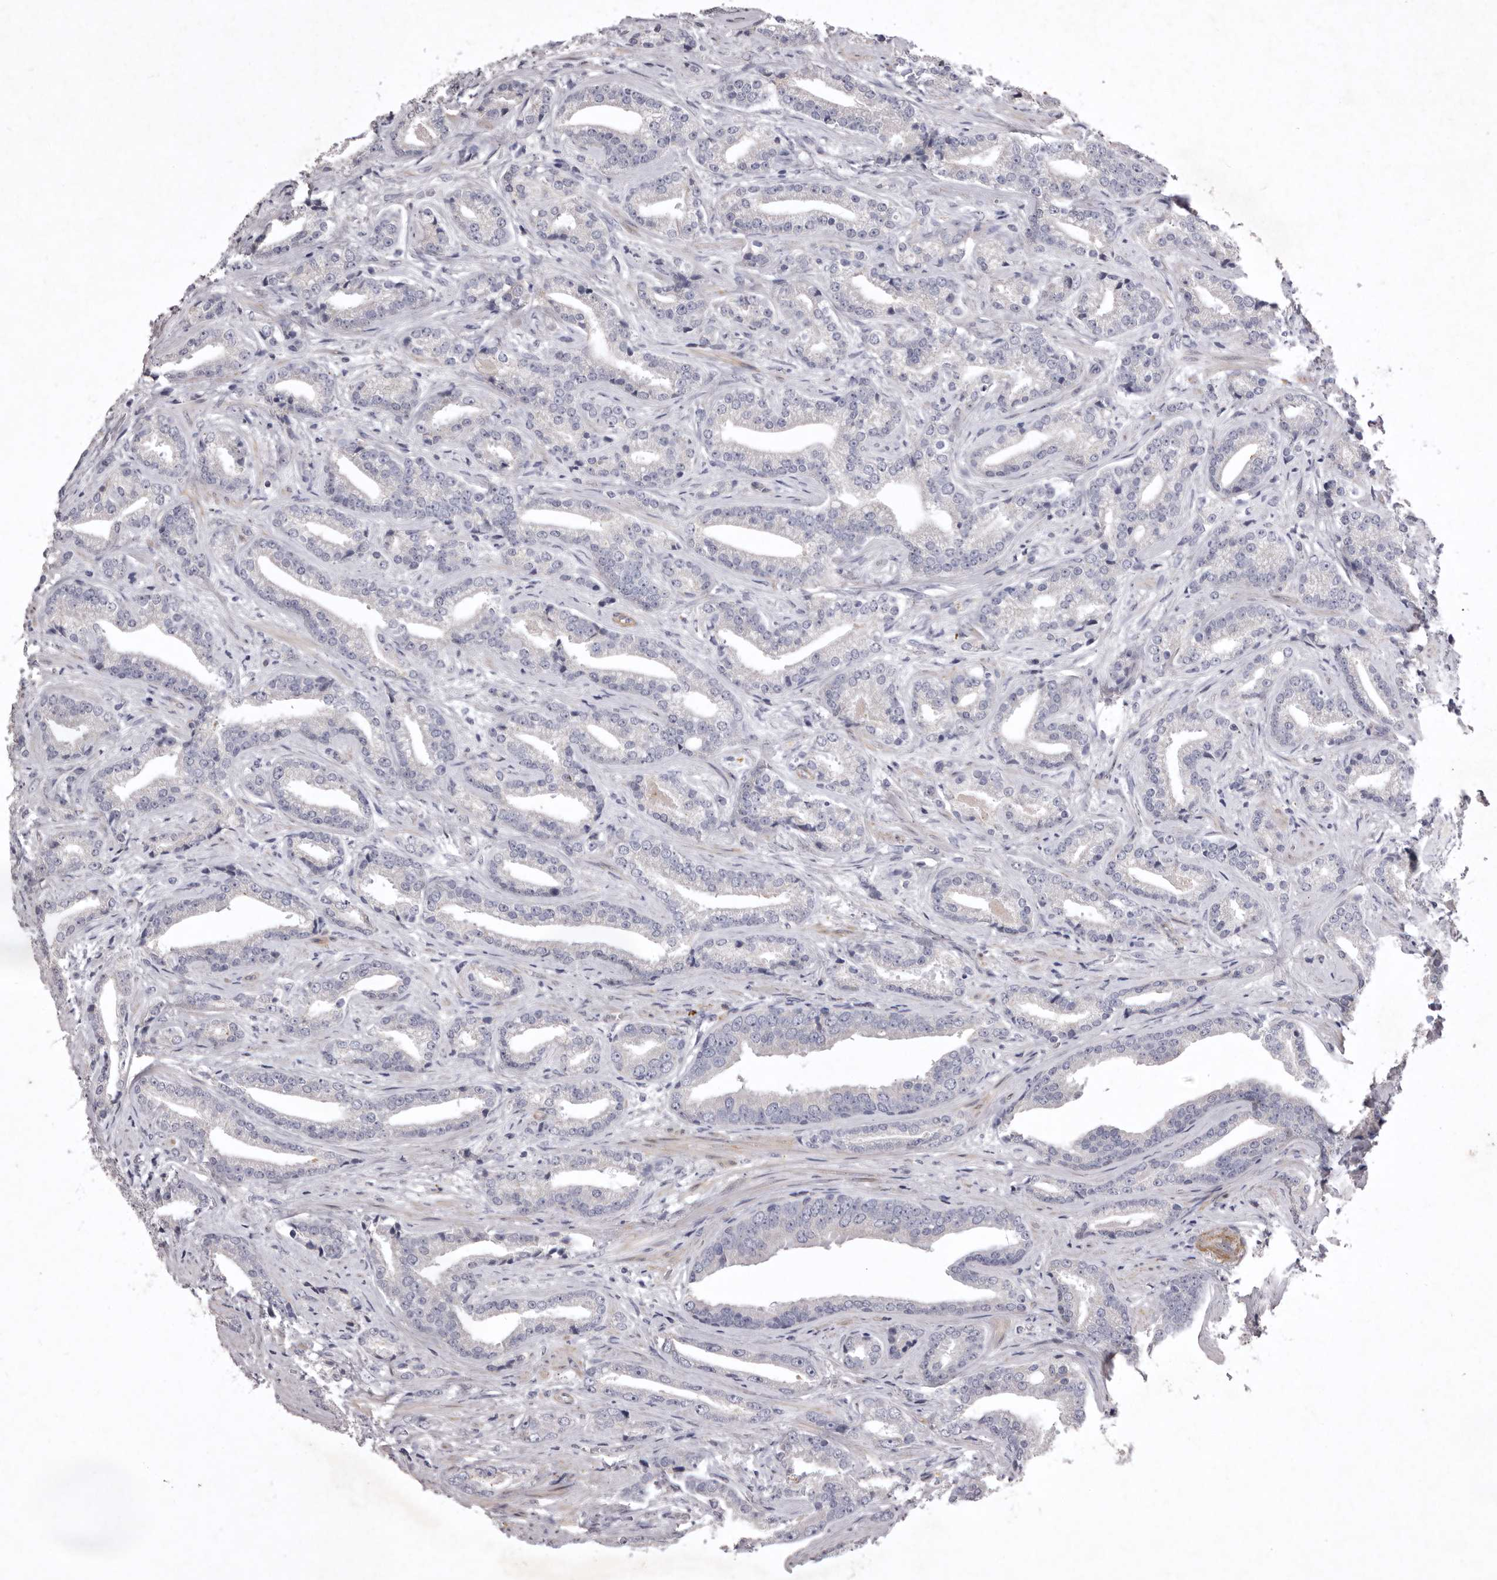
{"staining": {"intensity": "negative", "quantity": "none", "location": "none"}, "tissue": "prostate cancer", "cell_type": "Tumor cells", "image_type": "cancer", "snomed": [{"axis": "morphology", "description": "Adenocarcinoma, Low grade"}, {"axis": "topography", "description": "Prostate"}], "caption": "High magnification brightfield microscopy of adenocarcinoma (low-grade) (prostate) stained with DAB (brown) and counterstained with hematoxylin (blue): tumor cells show no significant expression.", "gene": "NKAIN4", "patient": {"sex": "male", "age": 67}}